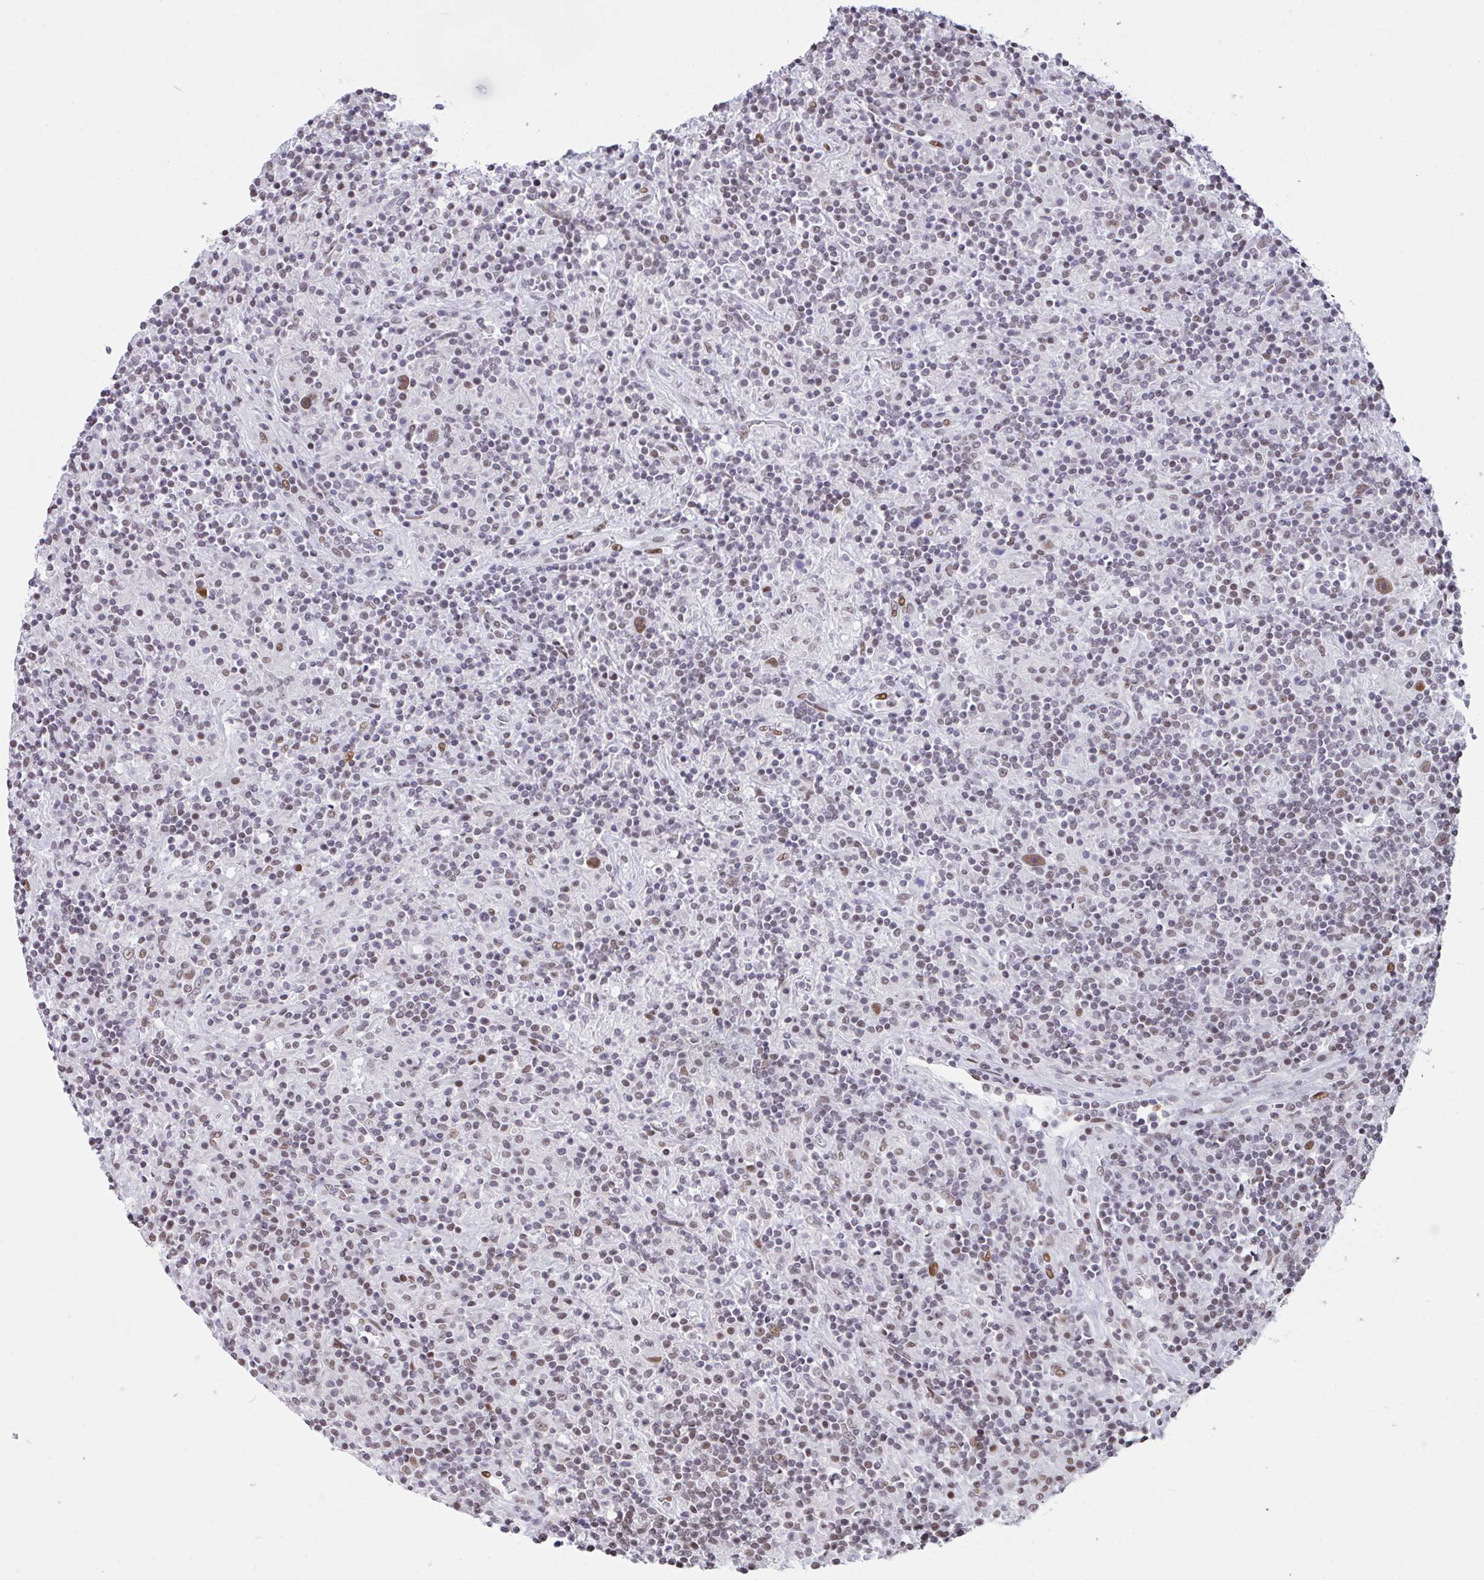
{"staining": {"intensity": "moderate", "quantity": "25%-75%", "location": "nuclear"}, "tissue": "lymphoma", "cell_type": "Tumor cells", "image_type": "cancer", "snomed": [{"axis": "morphology", "description": "Hodgkin's disease, NOS"}, {"axis": "topography", "description": "Lymph node"}], "caption": "High-magnification brightfield microscopy of lymphoma stained with DAB (3,3'-diaminobenzidine) (brown) and counterstained with hematoxylin (blue). tumor cells exhibit moderate nuclear expression is appreciated in about25%-75% of cells. (IHC, brightfield microscopy, high magnification).", "gene": "CLP1", "patient": {"sex": "male", "age": 70}}